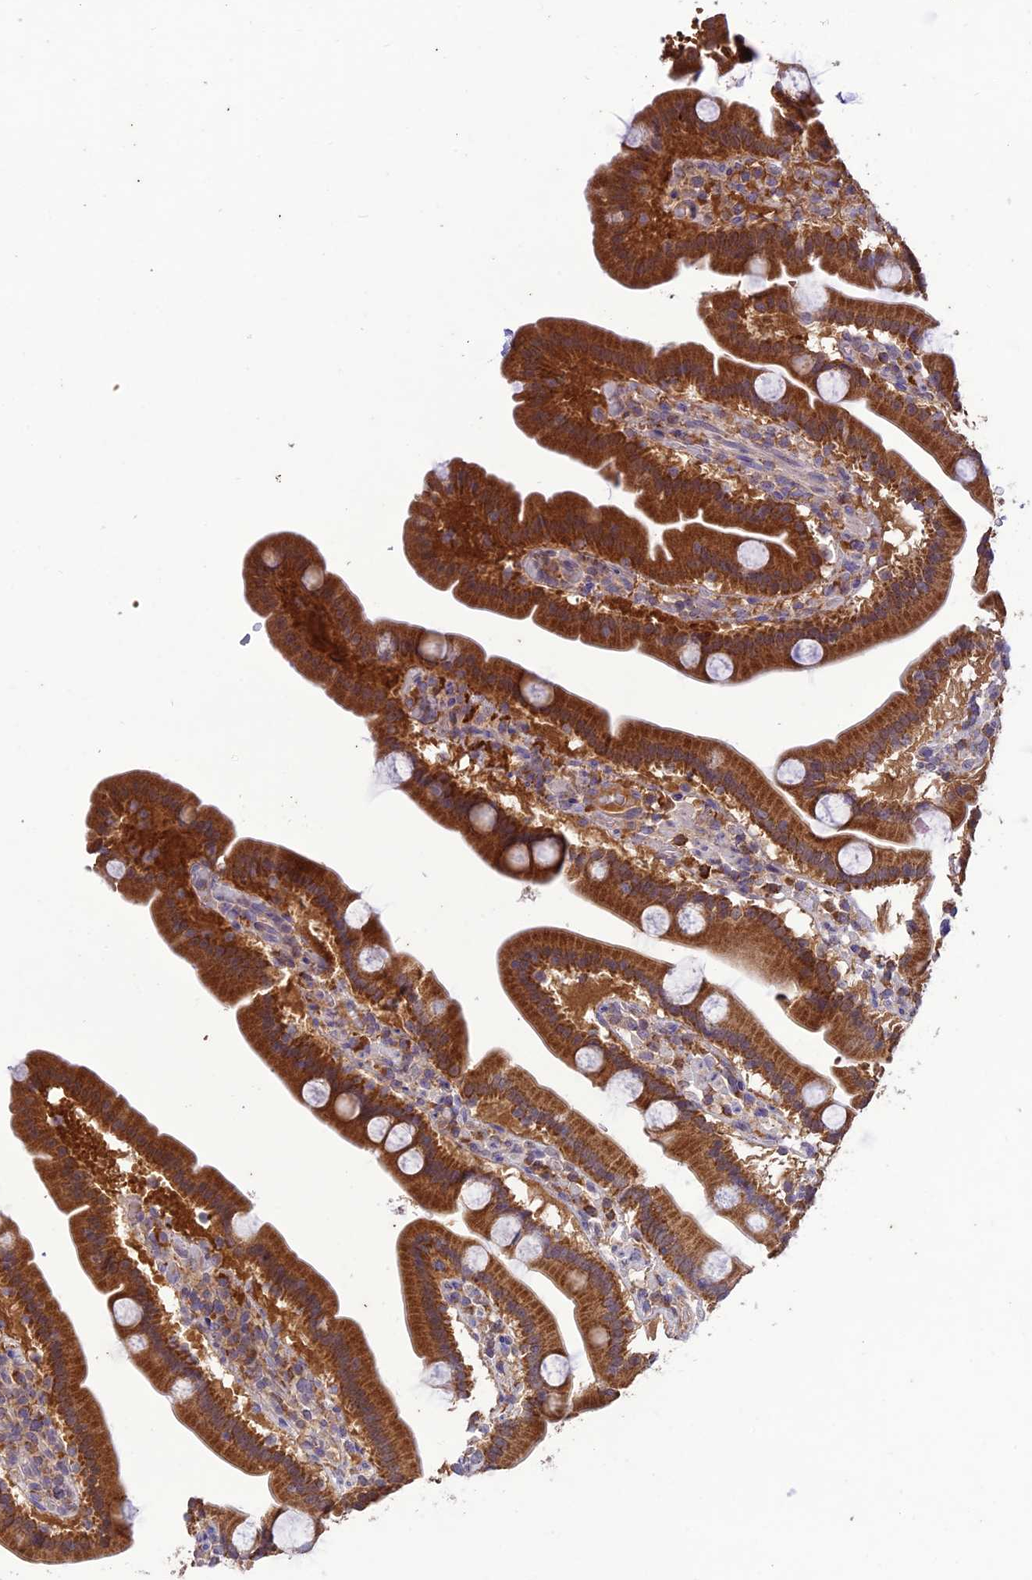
{"staining": {"intensity": "strong", "quantity": ">75%", "location": "cytoplasmic/membranous"}, "tissue": "duodenum", "cell_type": "Glandular cells", "image_type": "normal", "snomed": [{"axis": "morphology", "description": "Normal tissue, NOS"}, {"axis": "topography", "description": "Duodenum"}], "caption": "Immunohistochemical staining of normal human duodenum demonstrates high levels of strong cytoplasmic/membranous positivity in about >75% of glandular cells.", "gene": "NDUFAF1", "patient": {"sex": "male", "age": 55}}